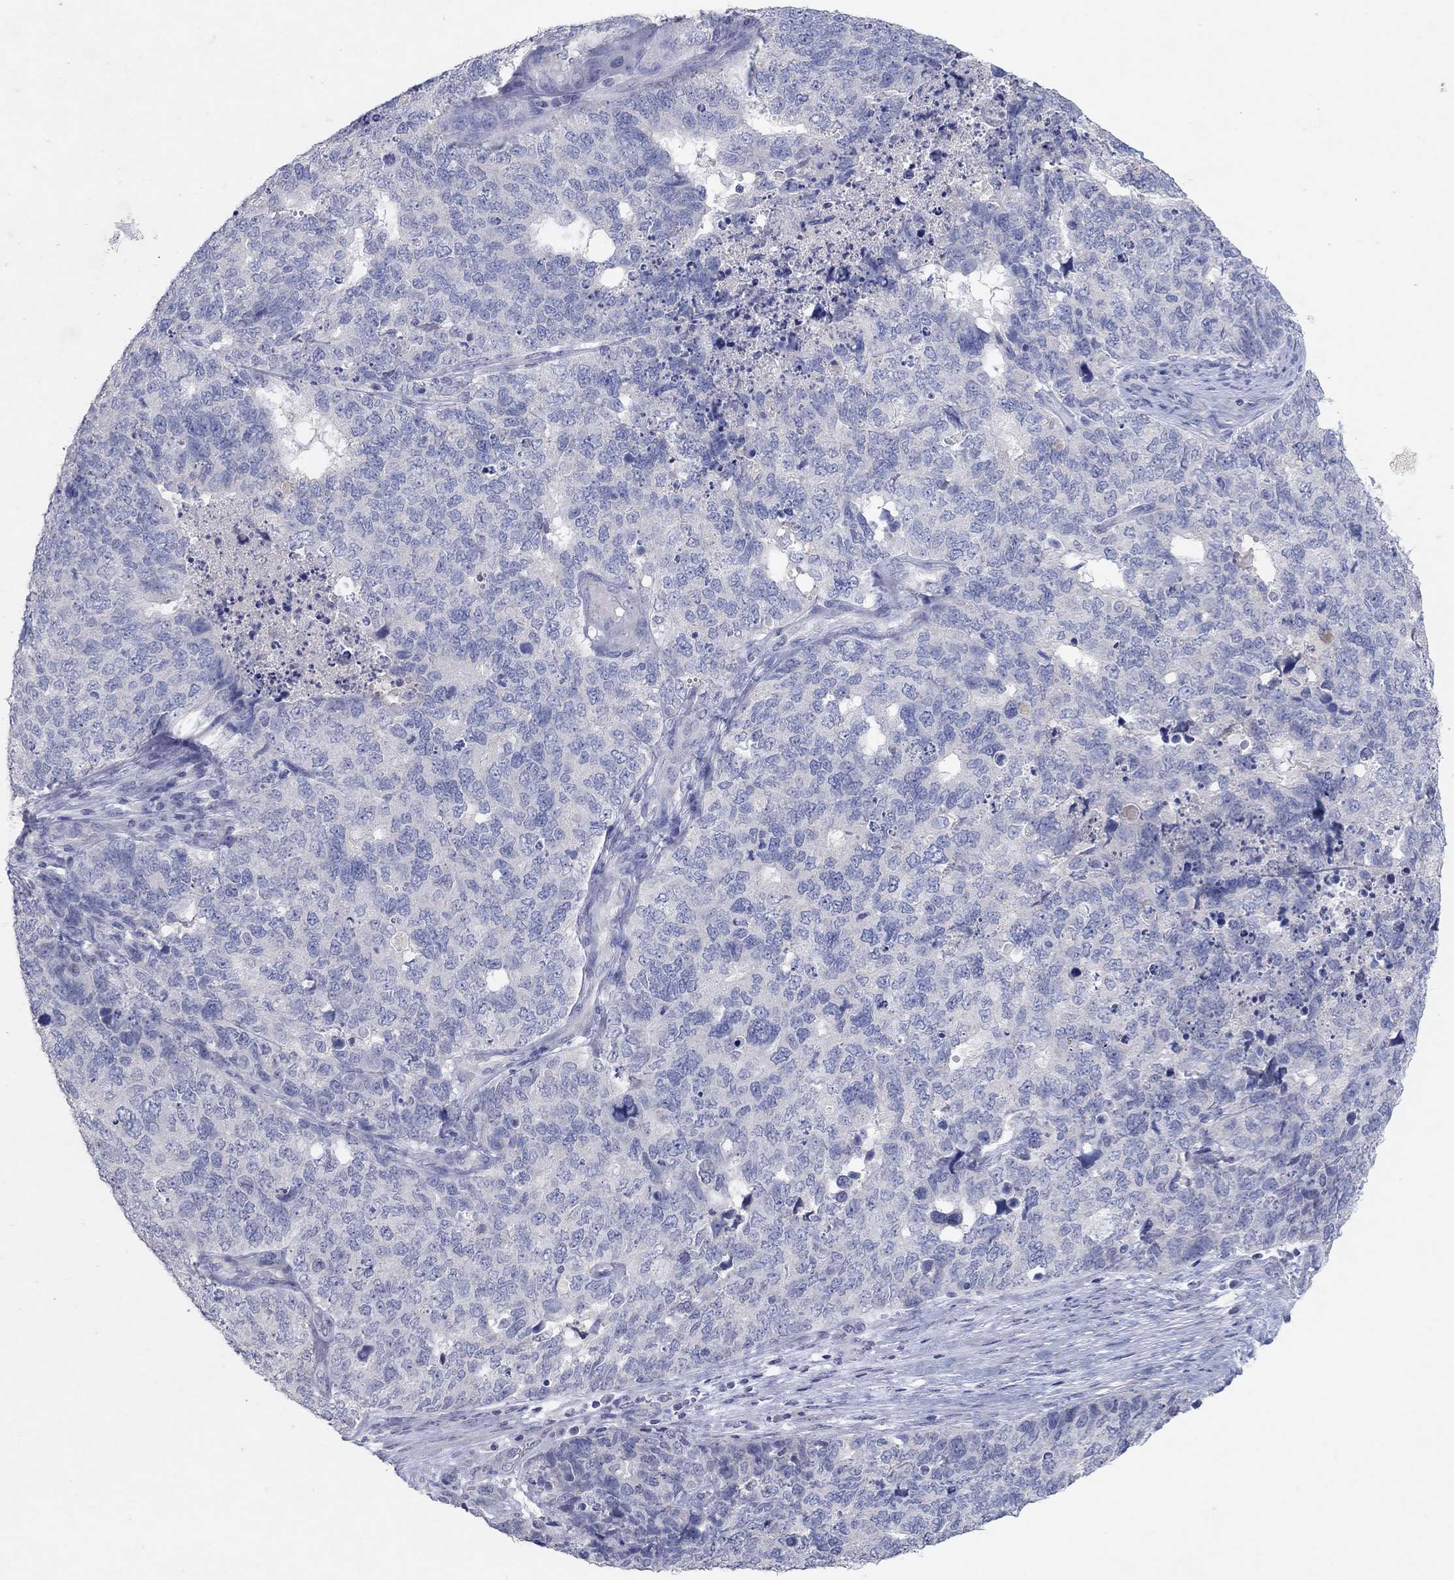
{"staining": {"intensity": "negative", "quantity": "none", "location": "none"}, "tissue": "cervical cancer", "cell_type": "Tumor cells", "image_type": "cancer", "snomed": [{"axis": "morphology", "description": "Squamous cell carcinoma, NOS"}, {"axis": "topography", "description": "Cervix"}], "caption": "Protein analysis of squamous cell carcinoma (cervical) displays no significant expression in tumor cells.", "gene": "KRT40", "patient": {"sex": "female", "age": 63}}